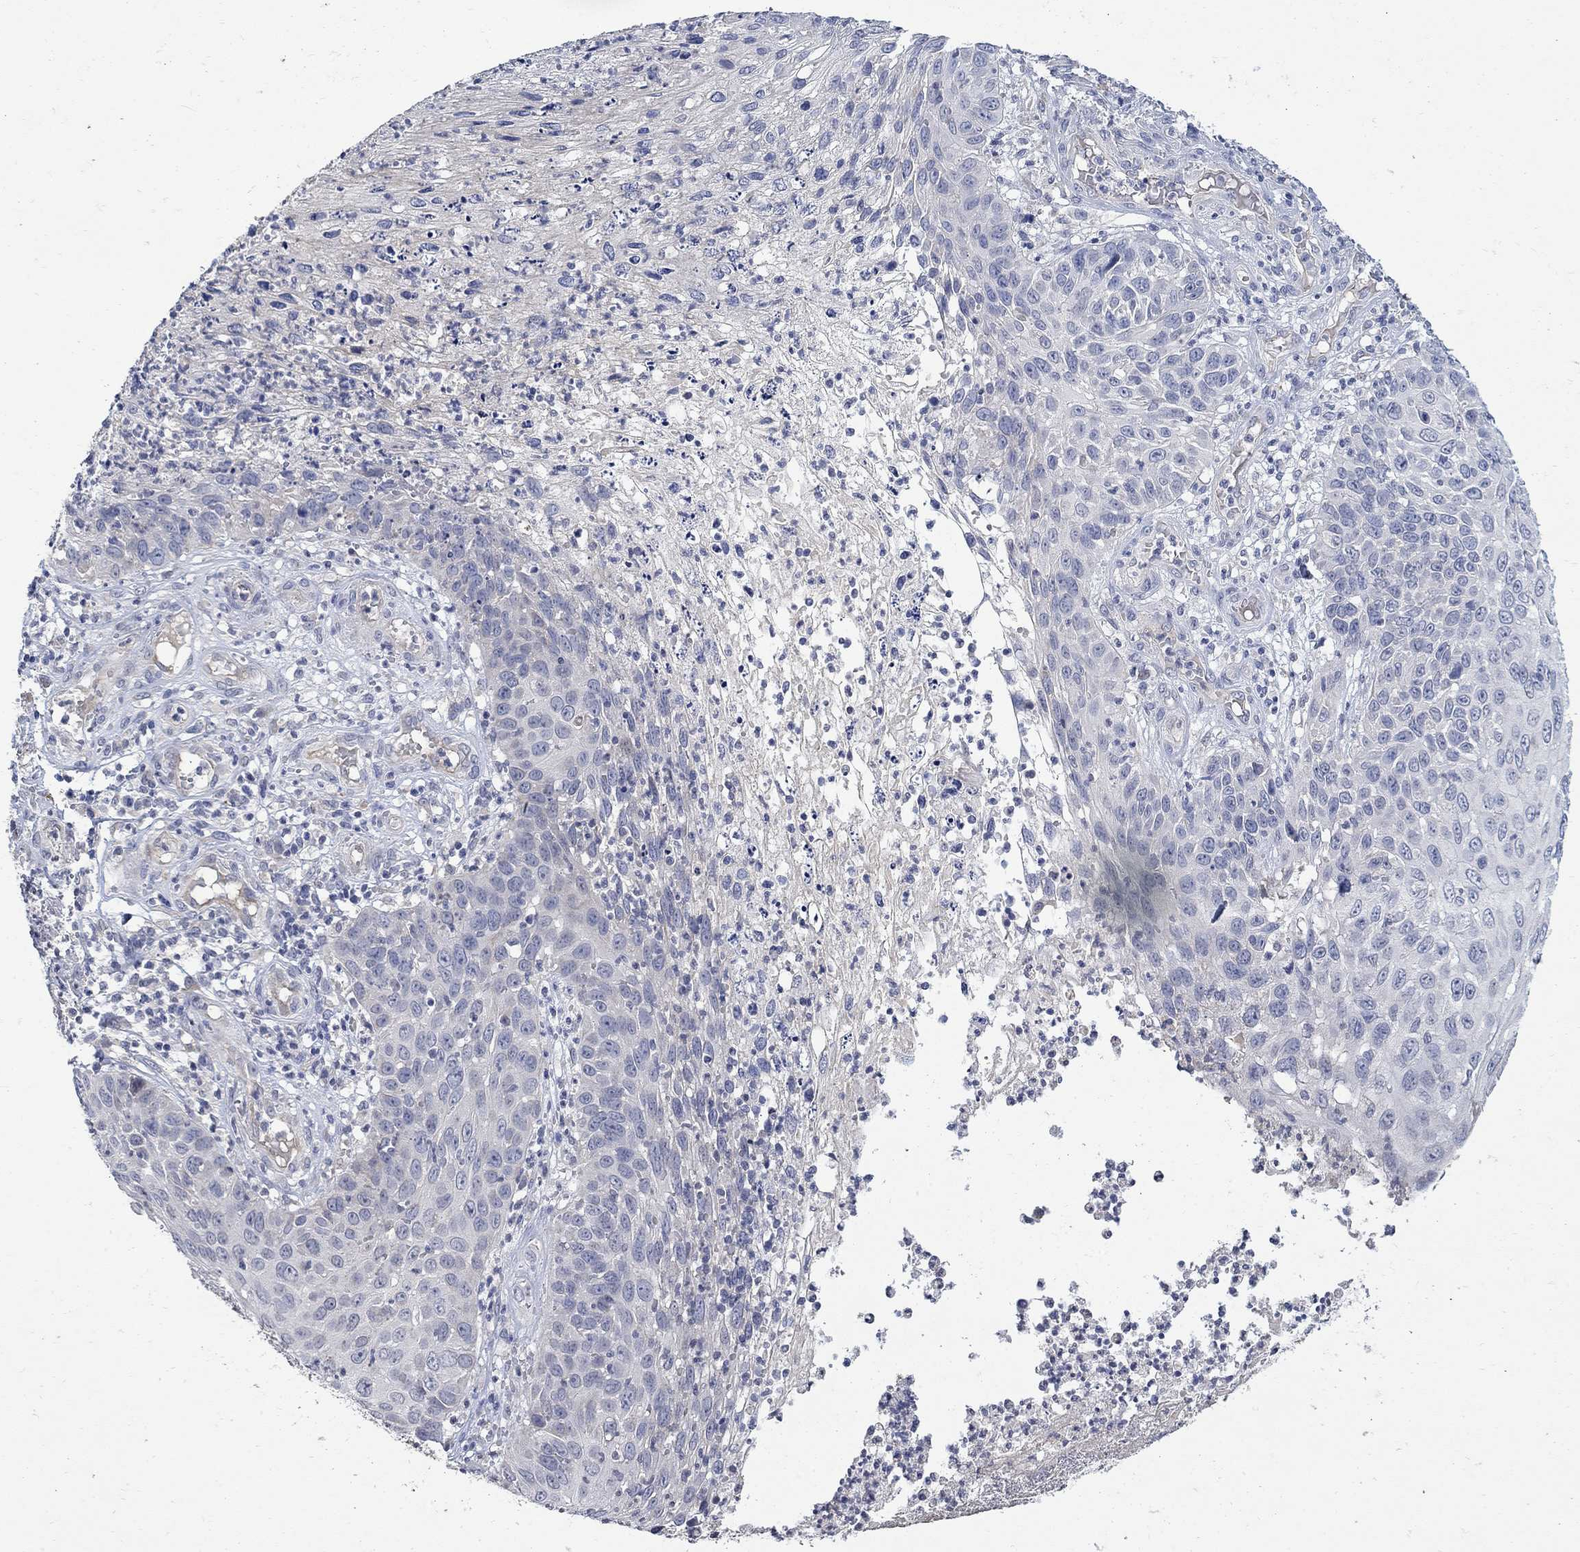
{"staining": {"intensity": "negative", "quantity": "none", "location": "none"}, "tissue": "skin cancer", "cell_type": "Tumor cells", "image_type": "cancer", "snomed": [{"axis": "morphology", "description": "Squamous cell carcinoma, NOS"}, {"axis": "topography", "description": "Skin"}], "caption": "The histopathology image exhibits no significant staining in tumor cells of skin cancer.", "gene": "TGM2", "patient": {"sex": "male", "age": 92}}